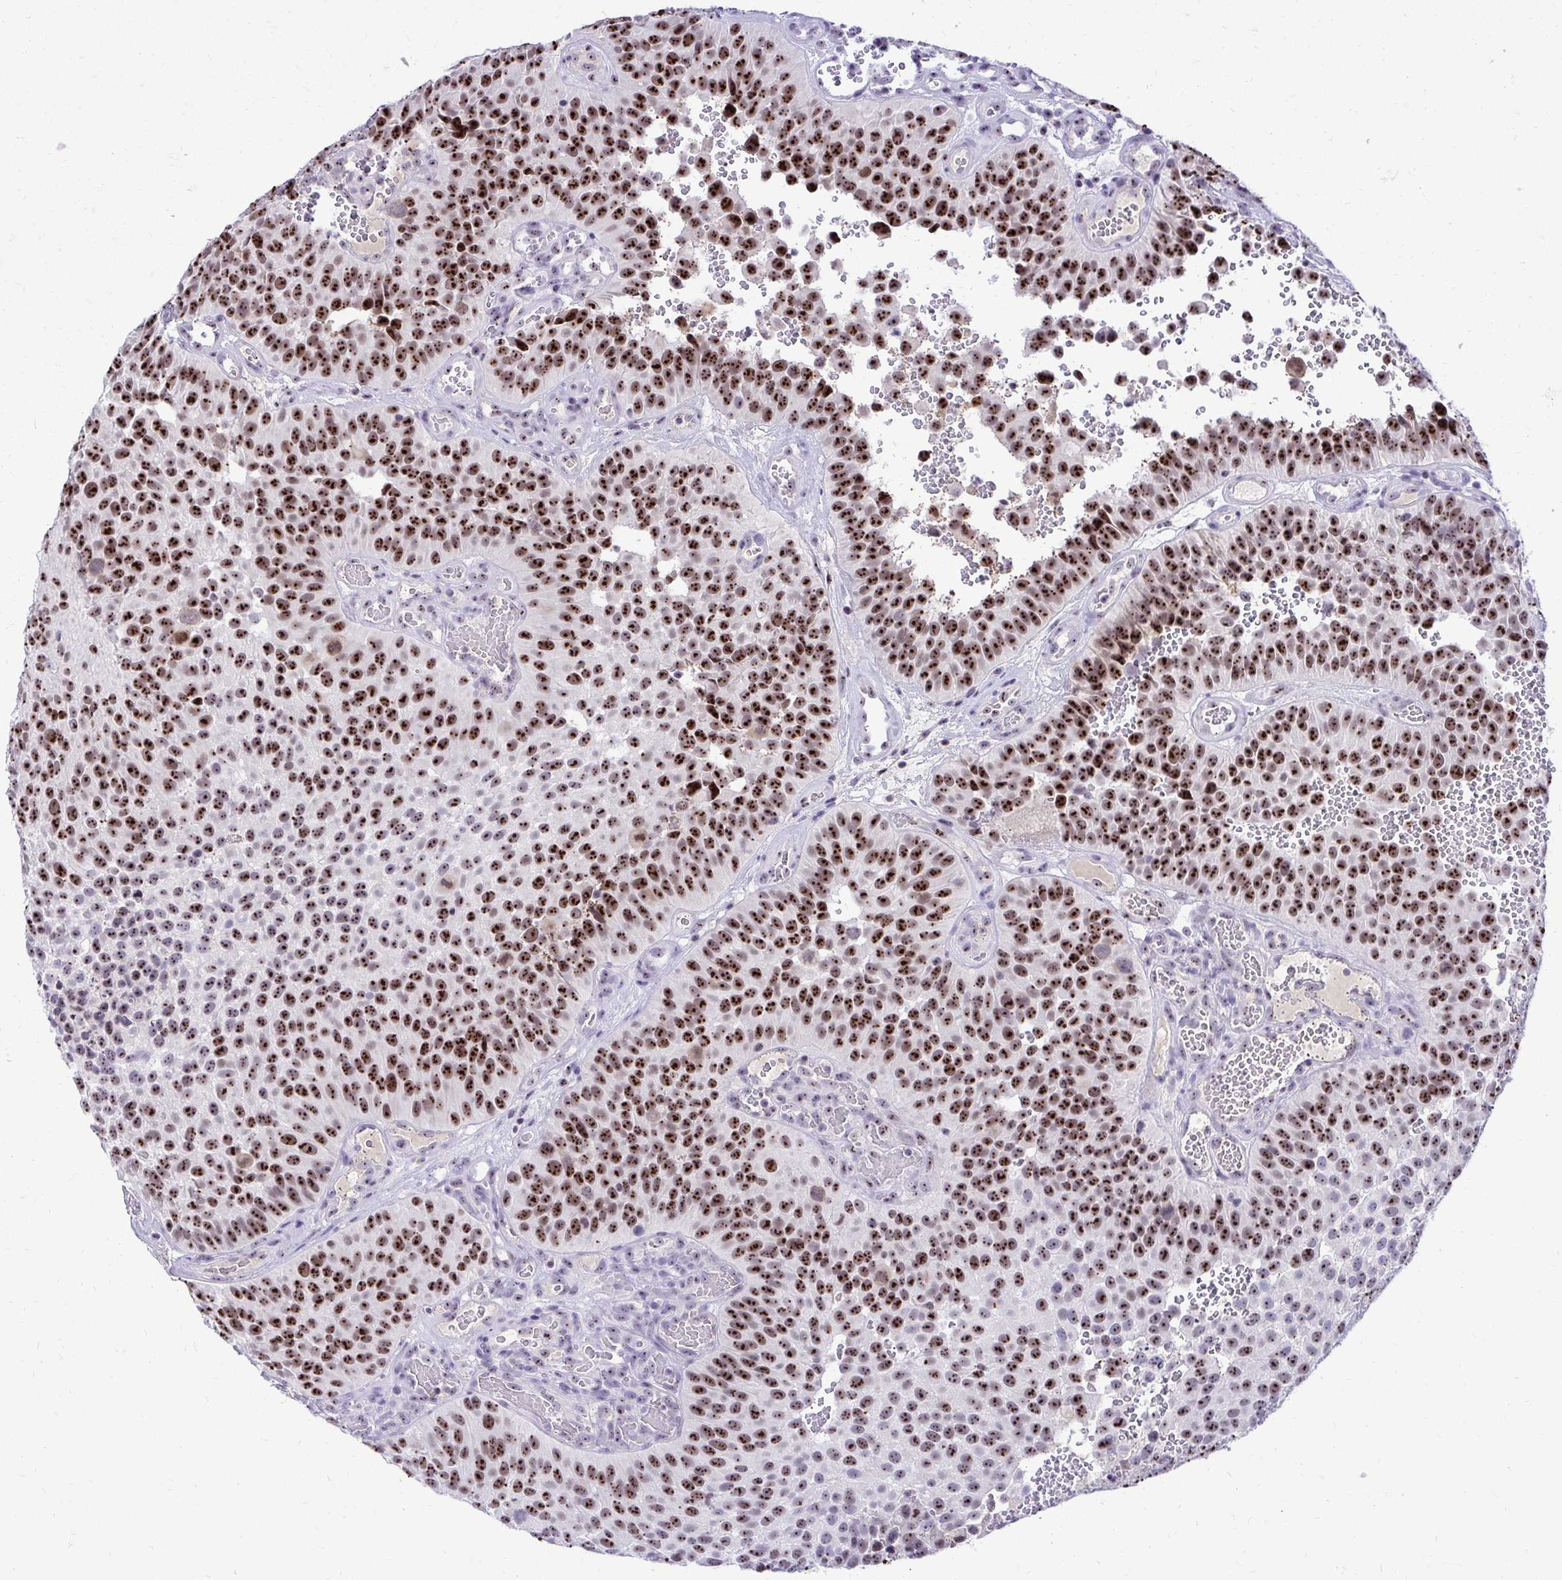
{"staining": {"intensity": "strong", "quantity": ">75%", "location": "nuclear"}, "tissue": "urothelial cancer", "cell_type": "Tumor cells", "image_type": "cancer", "snomed": [{"axis": "morphology", "description": "Urothelial carcinoma, Low grade"}, {"axis": "topography", "description": "Urinary bladder"}], "caption": "Protein expression by immunohistochemistry (IHC) demonstrates strong nuclear staining in about >75% of tumor cells in low-grade urothelial carcinoma. (Brightfield microscopy of DAB IHC at high magnification).", "gene": "NIFK", "patient": {"sex": "male", "age": 76}}